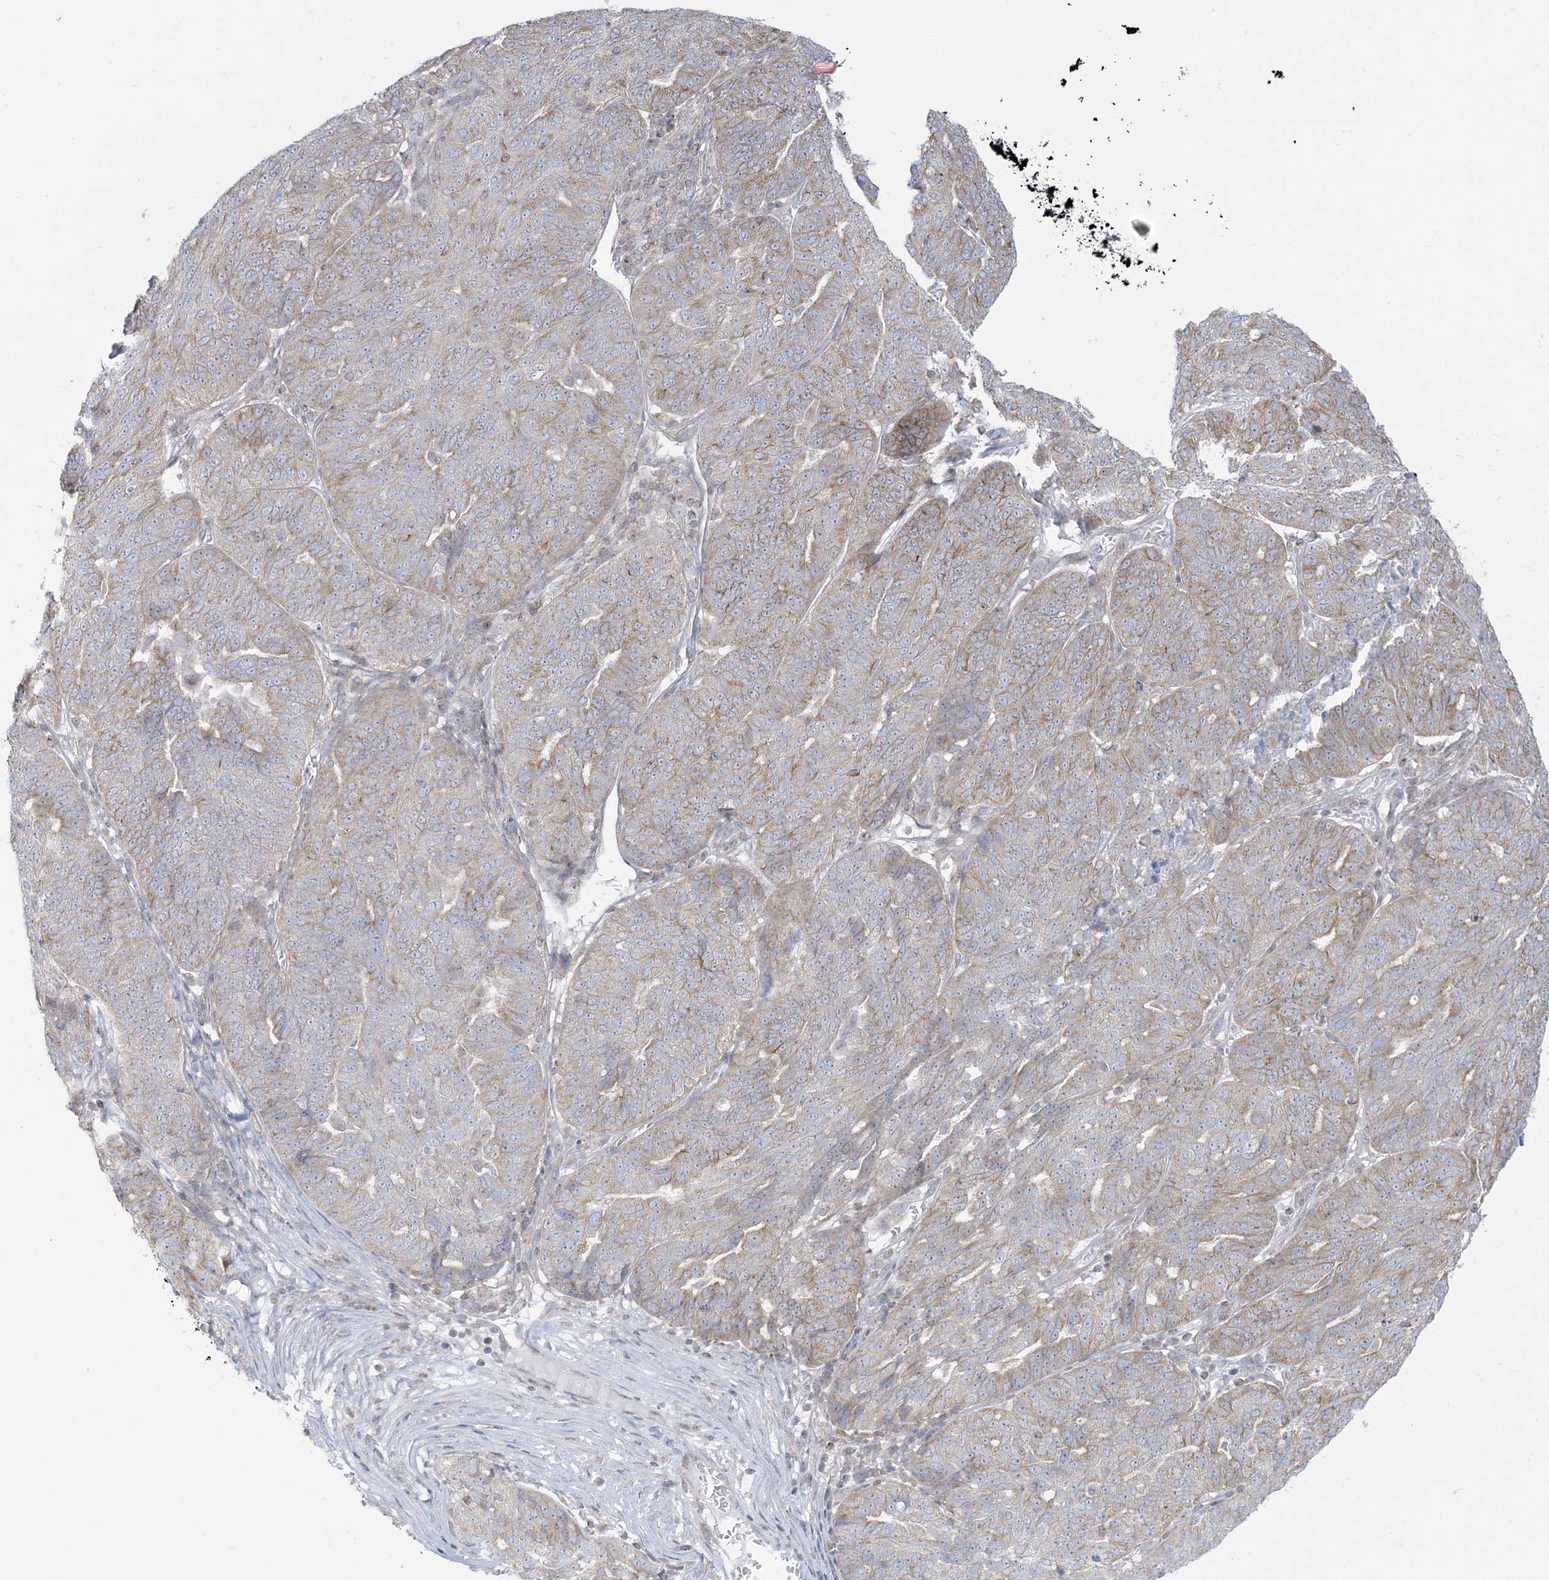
{"staining": {"intensity": "weak", "quantity": ">75%", "location": "cytoplasmic/membranous"}, "tissue": "ovarian cancer", "cell_type": "Tumor cells", "image_type": "cancer", "snomed": [{"axis": "morphology", "description": "Cystadenocarcinoma, serous, NOS"}, {"axis": "topography", "description": "Ovary"}], "caption": "An IHC histopathology image of tumor tissue is shown. Protein staining in brown shows weak cytoplasmic/membranous positivity in ovarian cancer (serous cystadenocarcinoma) within tumor cells. (IHC, brightfield microscopy, high magnification).", "gene": "SLAMF9", "patient": {"sex": "female", "age": 59}}